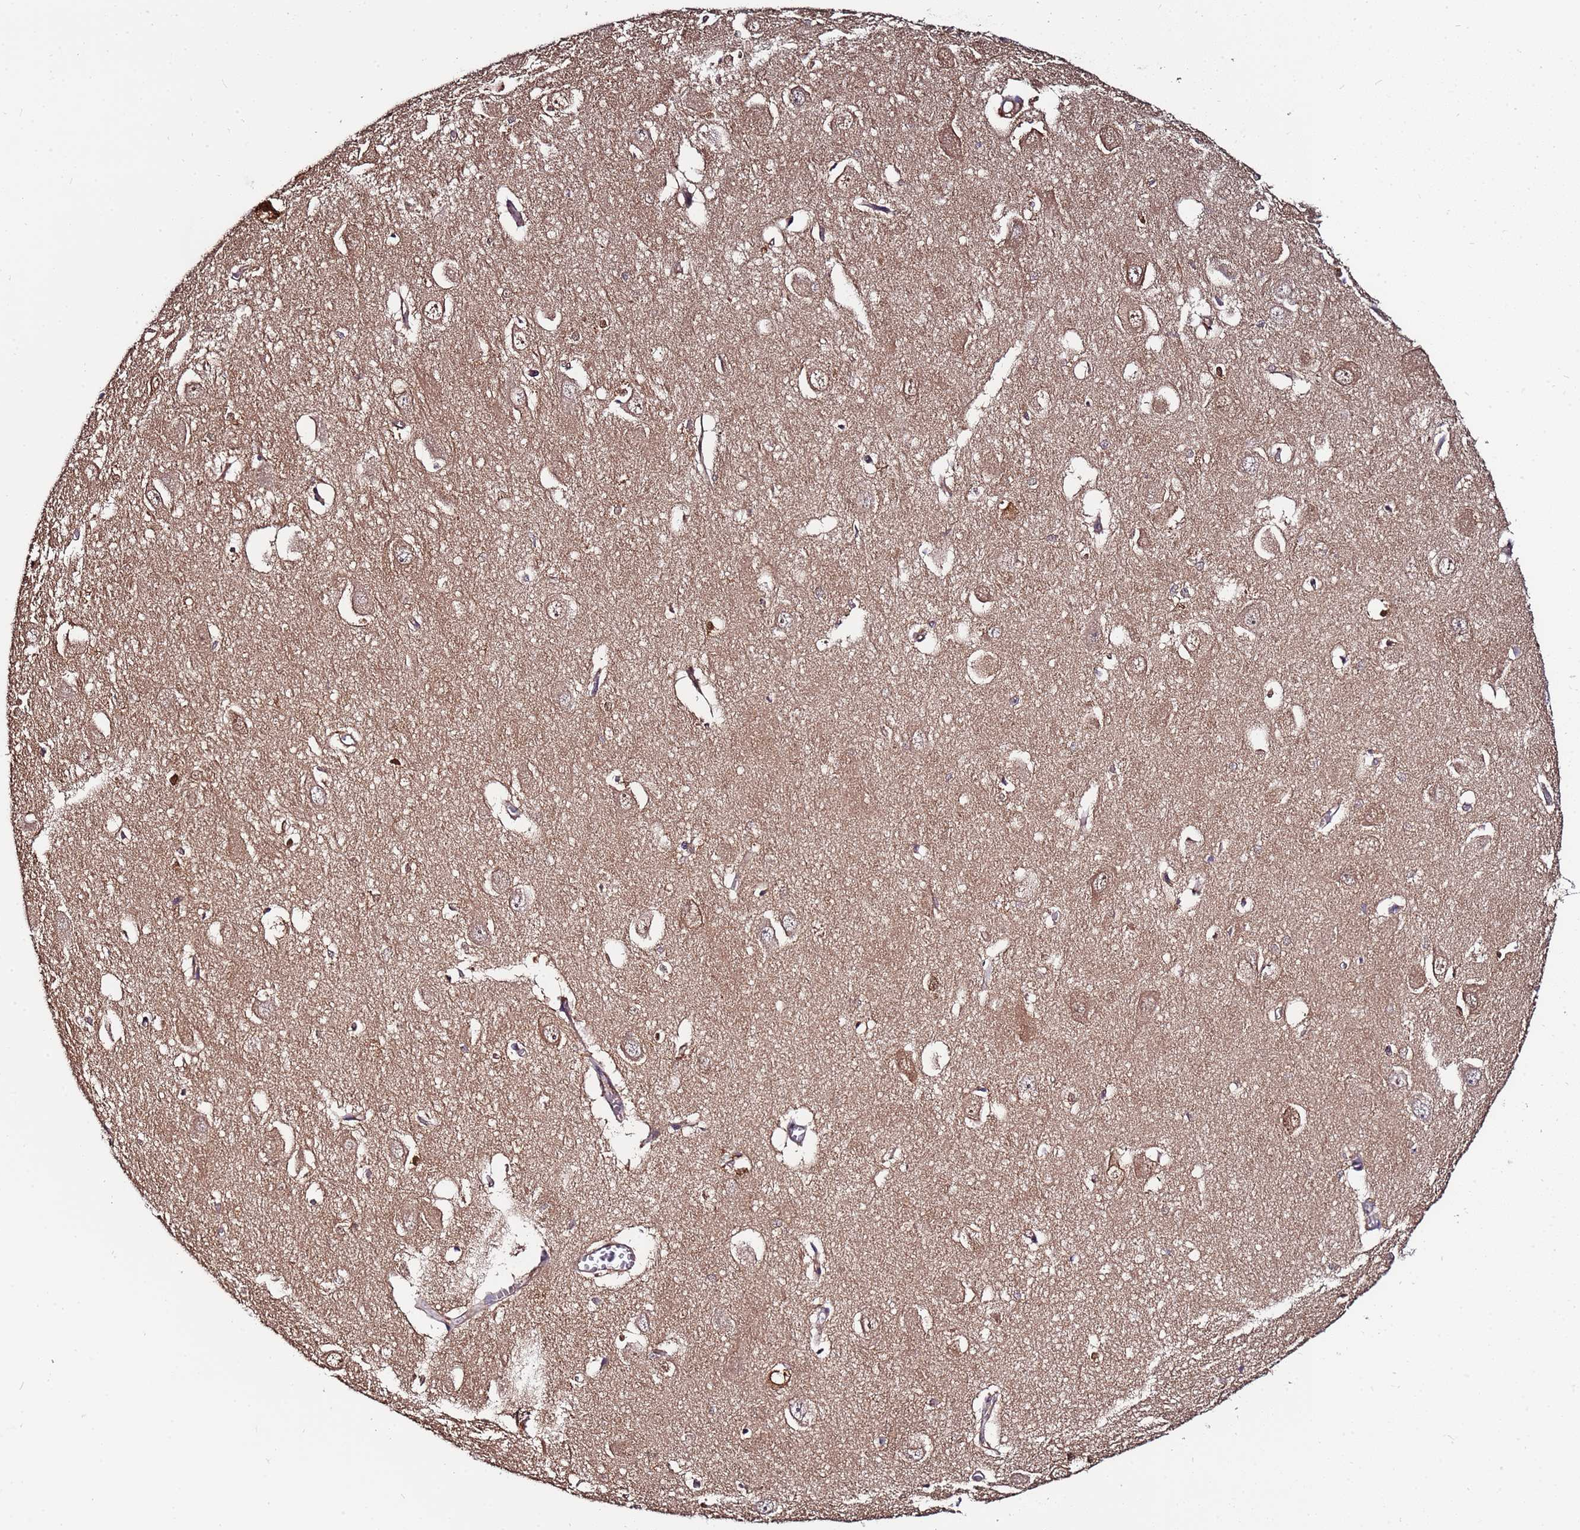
{"staining": {"intensity": "negative", "quantity": "none", "location": "none"}, "tissue": "hippocampus", "cell_type": "Glial cells", "image_type": "normal", "snomed": [{"axis": "morphology", "description": "Normal tissue, NOS"}, {"axis": "topography", "description": "Hippocampus"}], "caption": "Immunohistochemistry (IHC) image of unremarkable human hippocampus stained for a protein (brown), which displays no expression in glial cells.", "gene": "NAXE", "patient": {"sex": "female", "age": 64}}